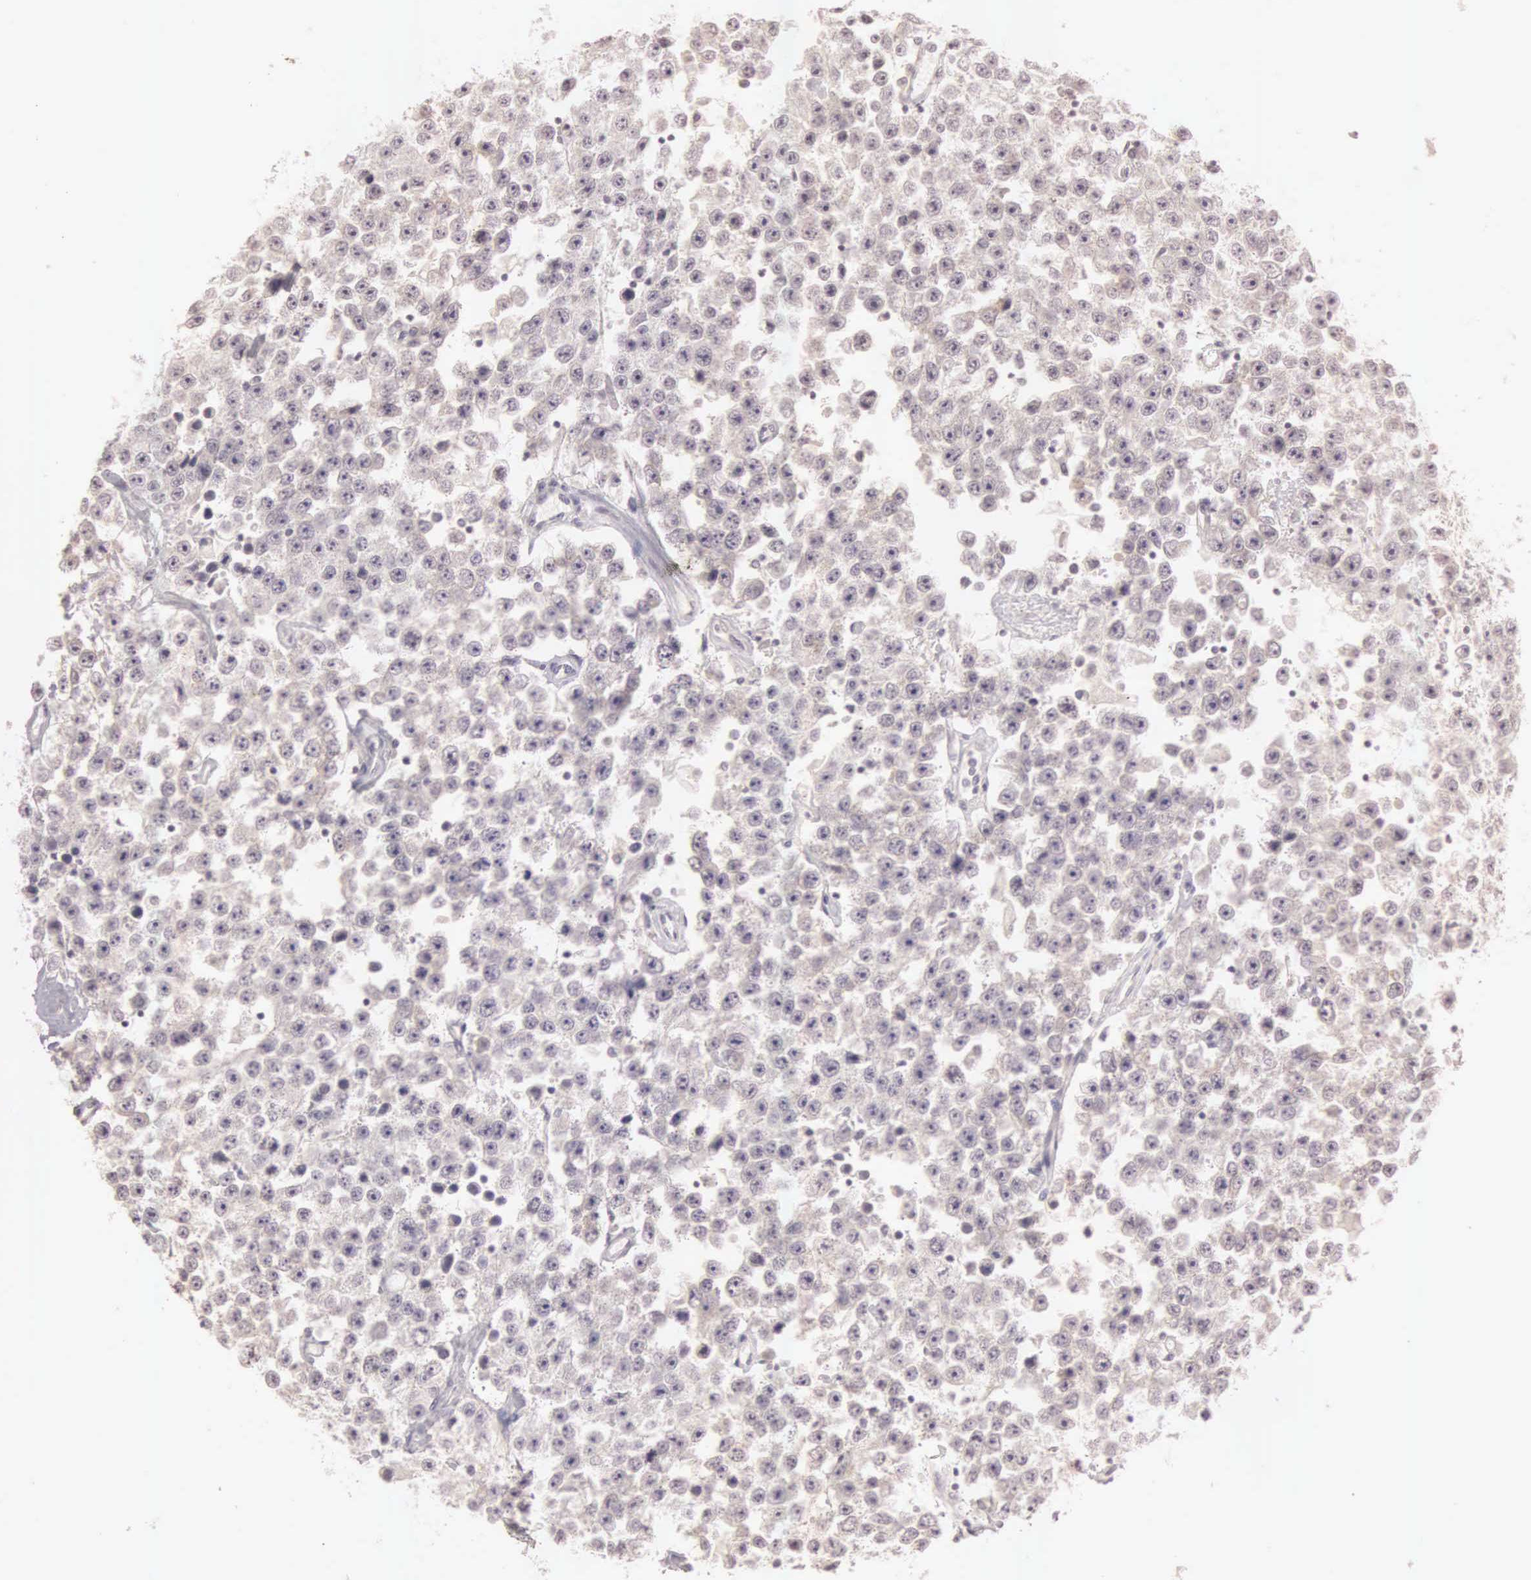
{"staining": {"intensity": "weak", "quantity": ">75%", "location": "cytoplasmic/membranous"}, "tissue": "testis cancer", "cell_type": "Tumor cells", "image_type": "cancer", "snomed": [{"axis": "morphology", "description": "Seminoma, NOS"}, {"axis": "topography", "description": "Testis"}], "caption": "Immunohistochemical staining of testis cancer (seminoma) displays low levels of weak cytoplasmic/membranous expression in about >75% of tumor cells.", "gene": "CEP170B", "patient": {"sex": "male", "age": 52}}